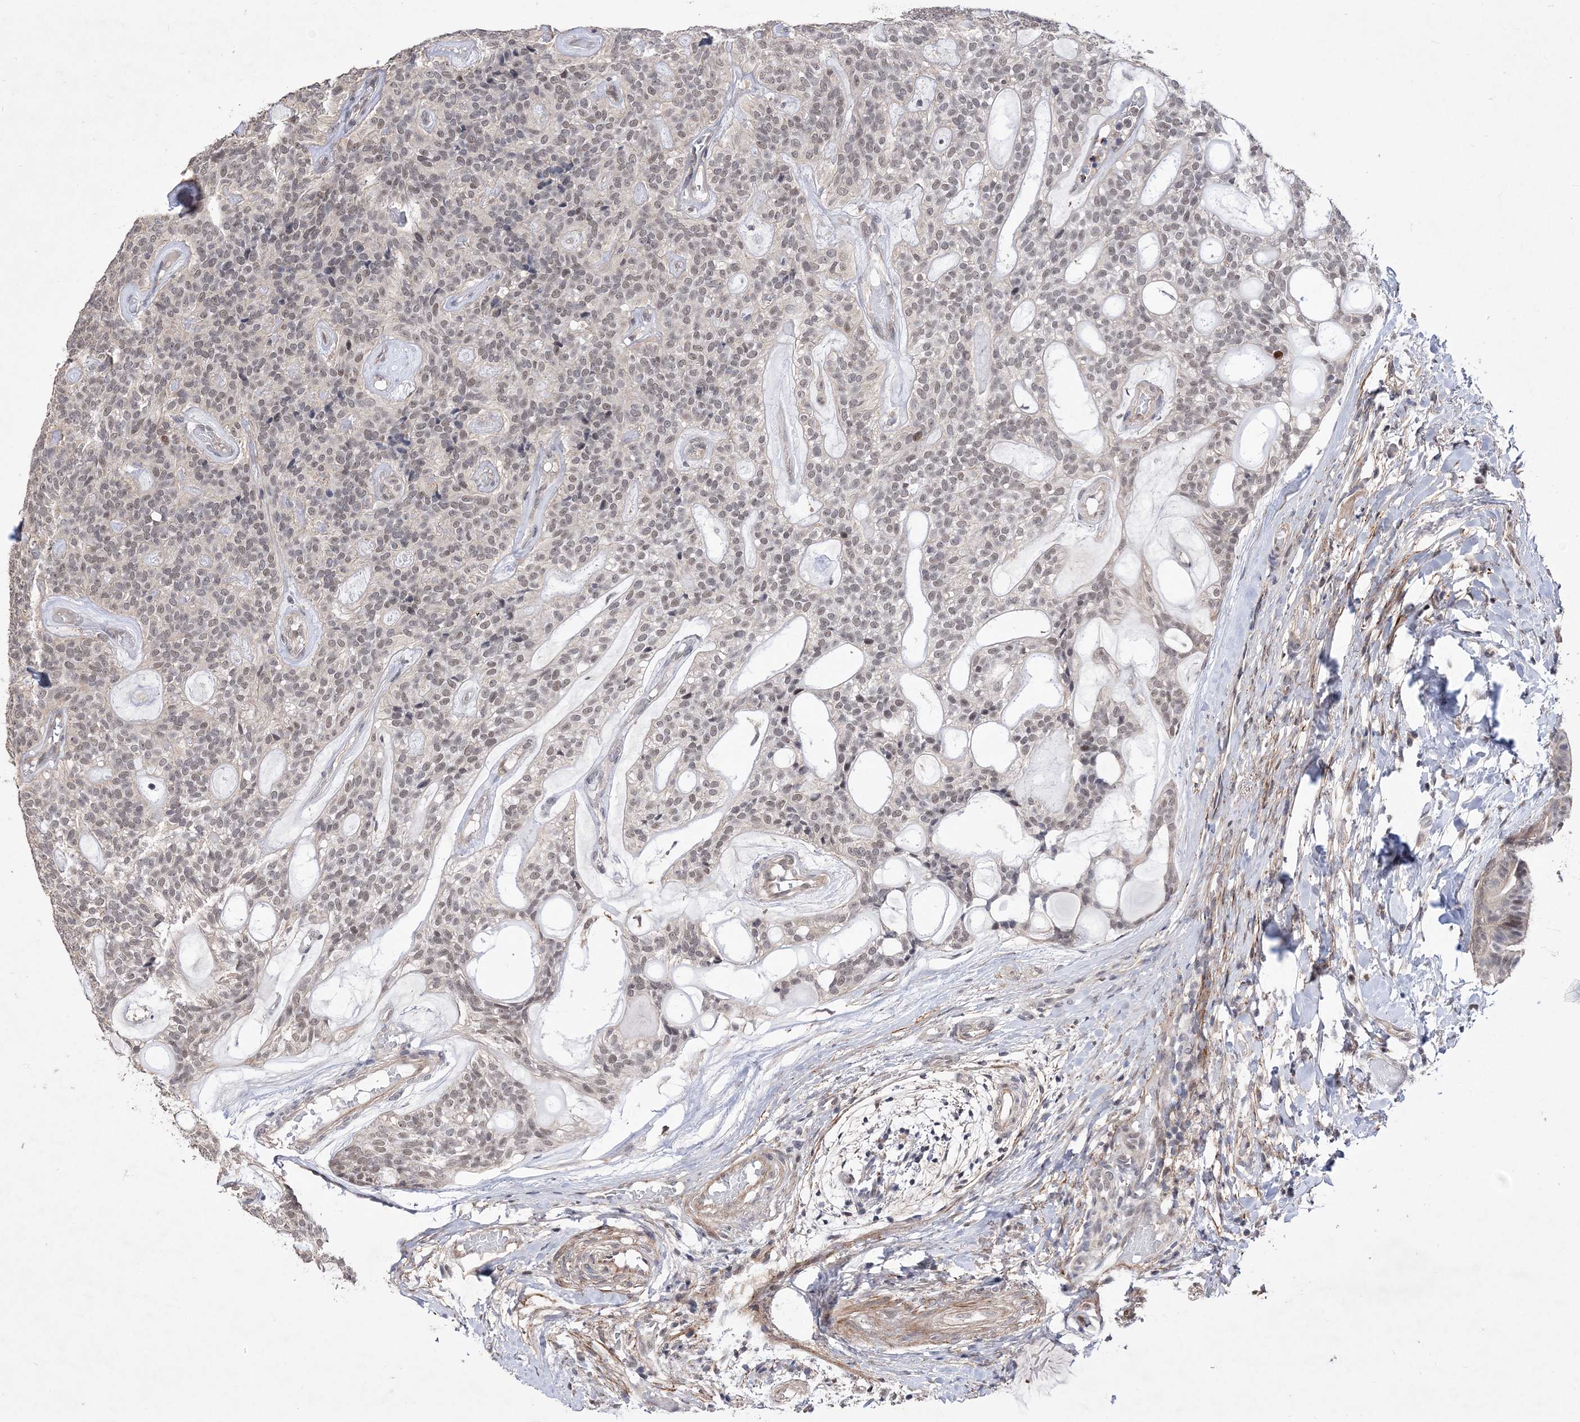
{"staining": {"intensity": "weak", "quantity": ">75%", "location": "nuclear"}, "tissue": "head and neck cancer", "cell_type": "Tumor cells", "image_type": "cancer", "snomed": [{"axis": "morphology", "description": "Adenocarcinoma, NOS"}, {"axis": "topography", "description": "Head-Neck"}], "caption": "Immunohistochemical staining of human head and neck cancer shows low levels of weak nuclear positivity in about >75% of tumor cells.", "gene": "BOD1L1", "patient": {"sex": "male", "age": 66}}